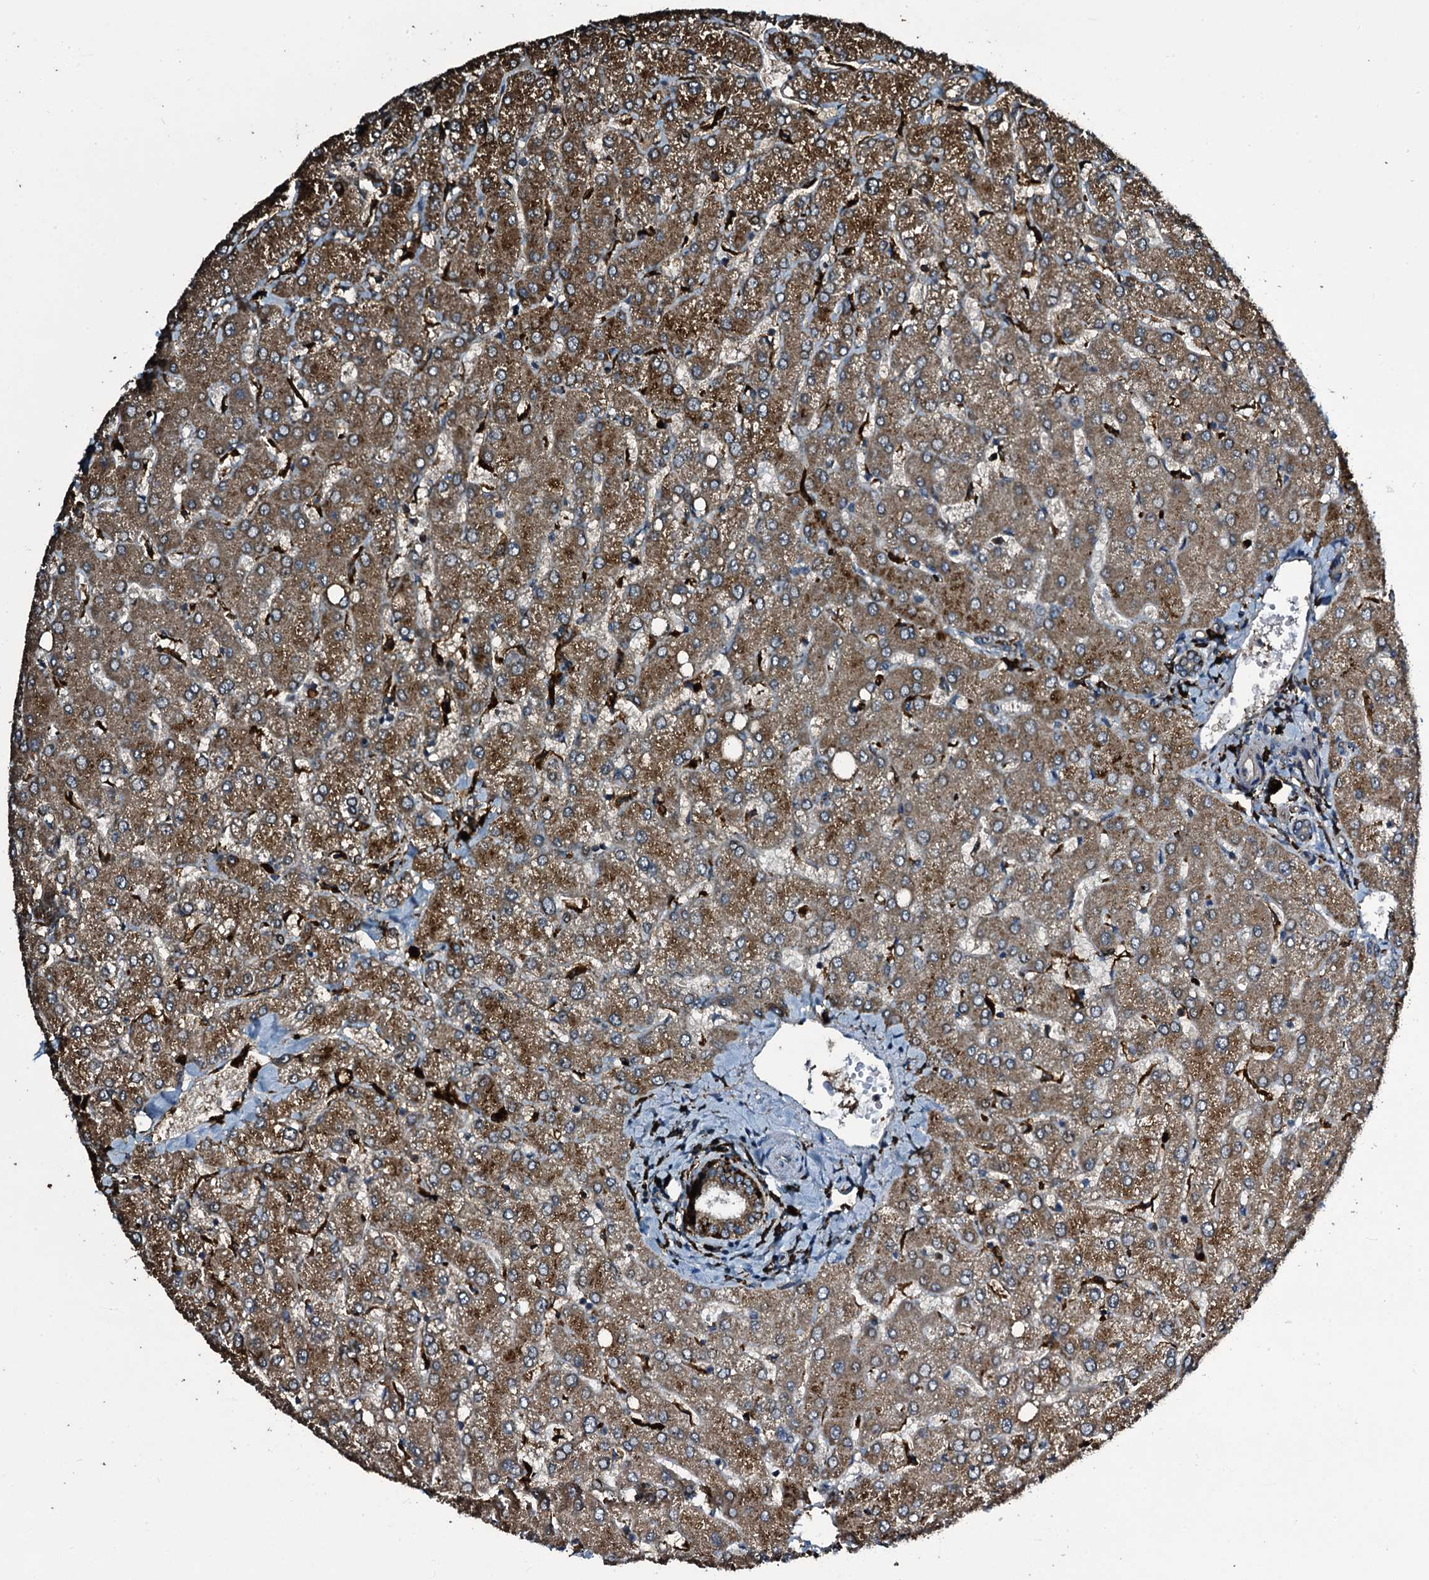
{"staining": {"intensity": "moderate", "quantity": ">75%", "location": "cytoplasmic/membranous"}, "tissue": "liver", "cell_type": "Cholangiocytes", "image_type": "normal", "snomed": [{"axis": "morphology", "description": "Normal tissue, NOS"}, {"axis": "topography", "description": "Liver"}], "caption": "Immunohistochemical staining of normal human liver shows >75% levels of moderate cytoplasmic/membranous protein staining in about >75% of cholangiocytes.", "gene": "TPGS2", "patient": {"sex": "female", "age": 54}}